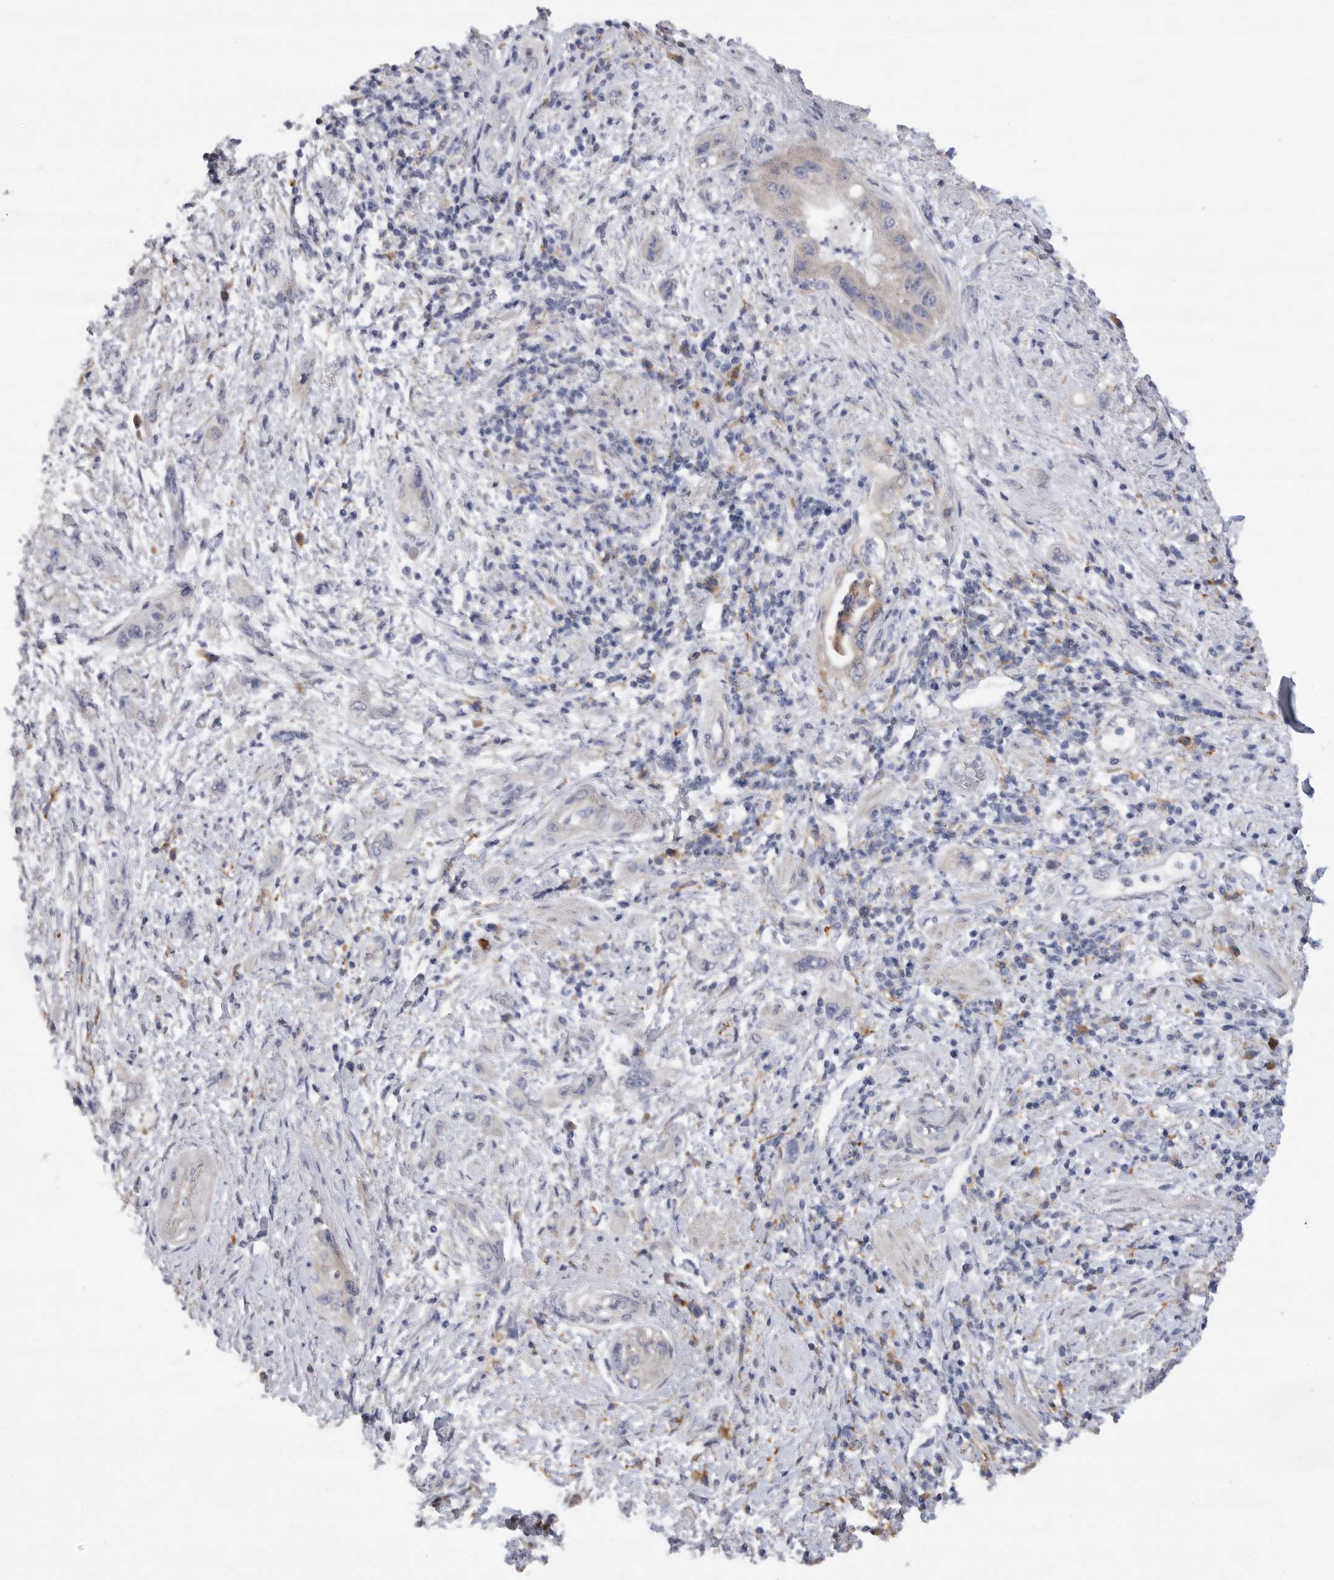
{"staining": {"intensity": "negative", "quantity": "none", "location": "none"}, "tissue": "pancreatic cancer", "cell_type": "Tumor cells", "image_type": "cancer", "snomed": [{"axis": "morphology", "description": "Adenocarcinoma, NOS"}, {"axis": "topography", "description": "Pancreas"}], "caption": "IHC of human pancreatic adenocarcinoma exhibits no expression in tumor cells.", "gene": "EDEM3", "patient": {"sex": "female", "age": 73}}